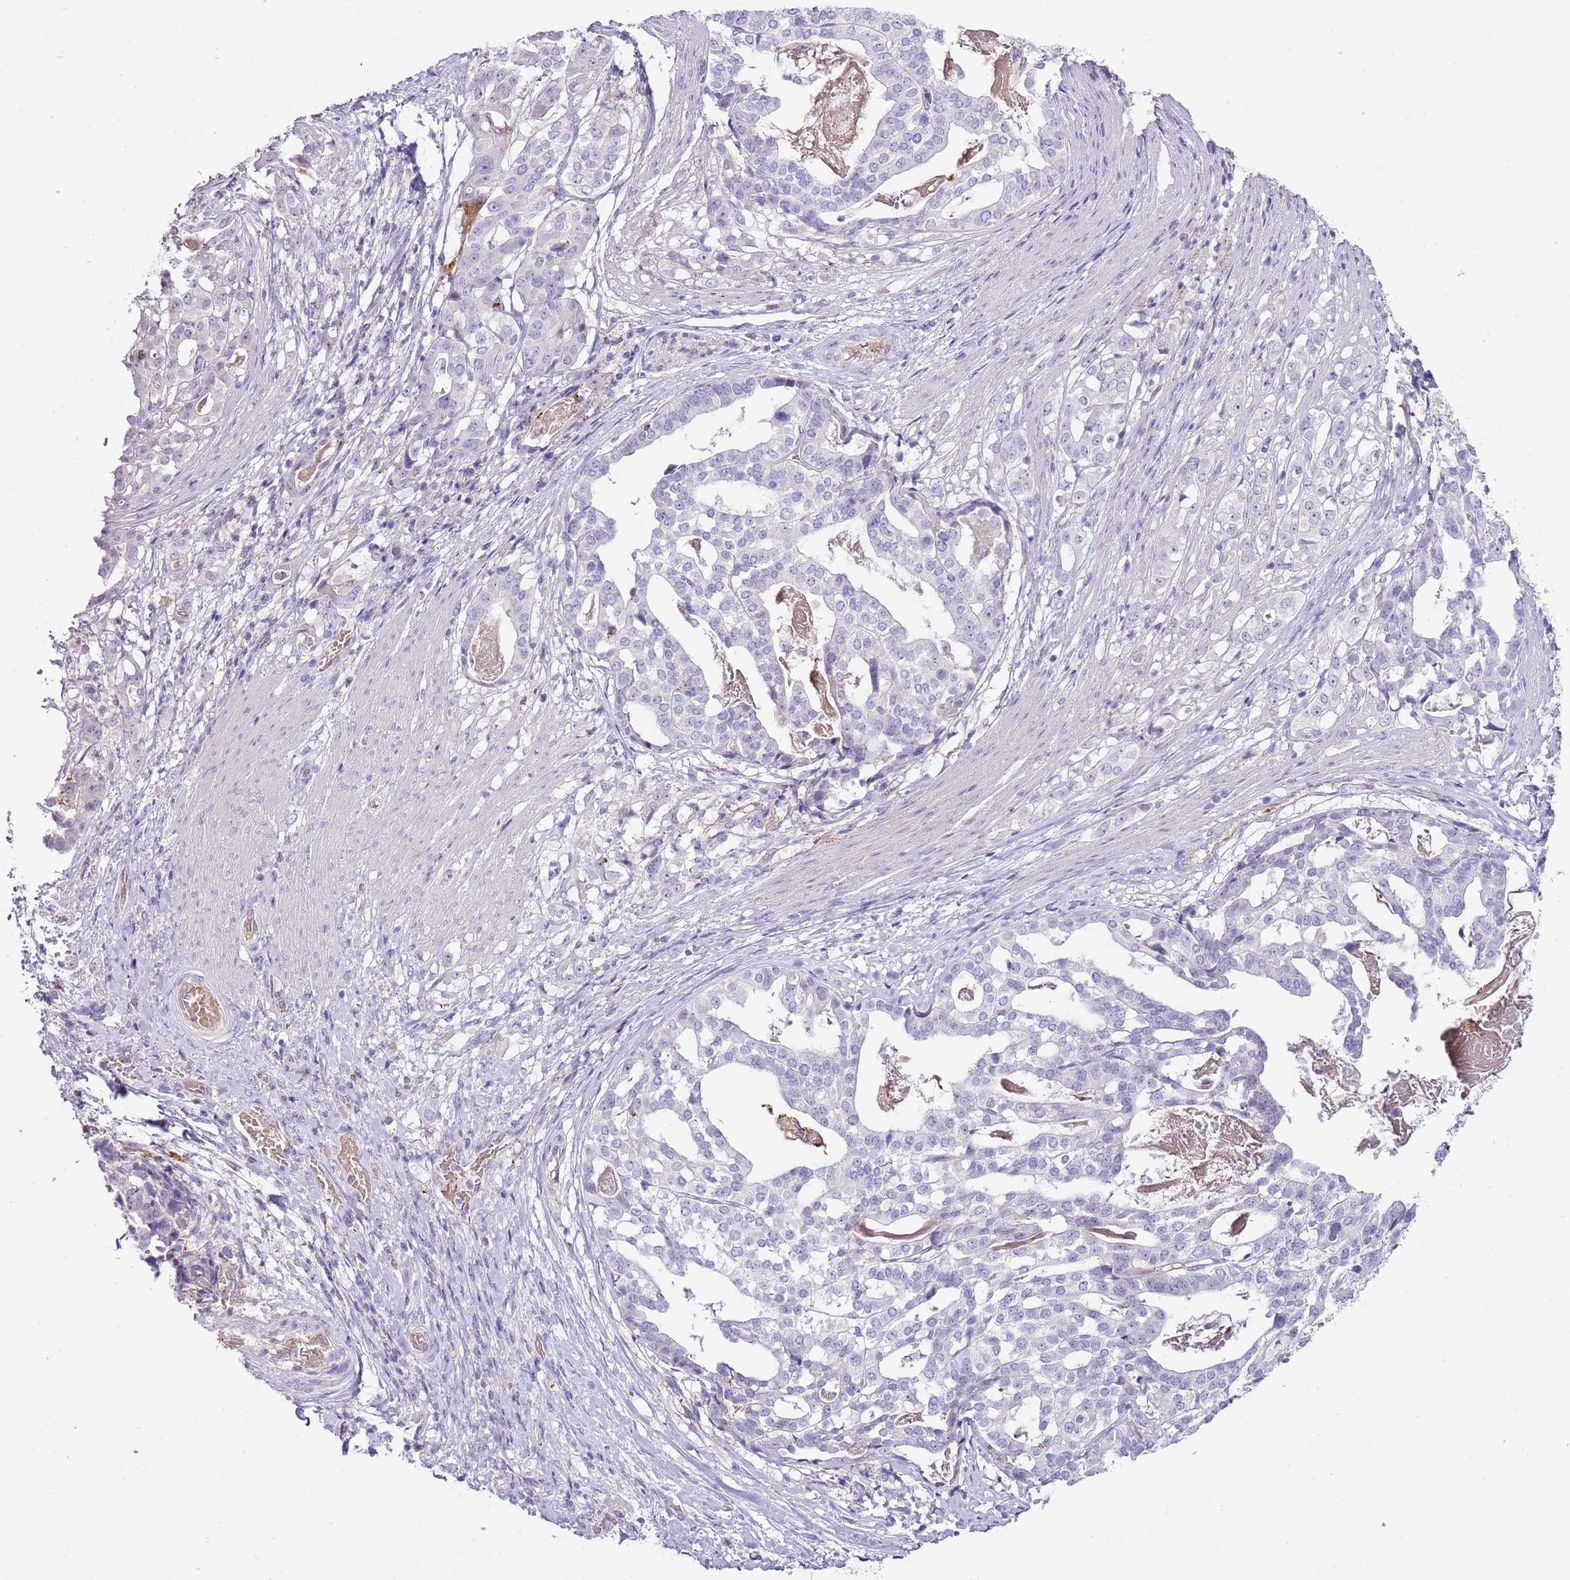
{"staining": {"intensity": "negative", "quantity": "none", "location": "none"}, "tissue": "stomach cancer", "cell_type": "Tumor cells", "image_type": "cancer", "snomed": [{"axis": "morphology", "description": "Adenocarcinoma, NOS"}, {"axis": "topography", "description": "Stomach"}], "caption": "Adenocarcinoma (stomach) stained for a protein using immunohistochemistry (IHC) shows no staining tumor cells.", "gene": "ABHD17A", "patient": {"sex": "male", "age": 48}}